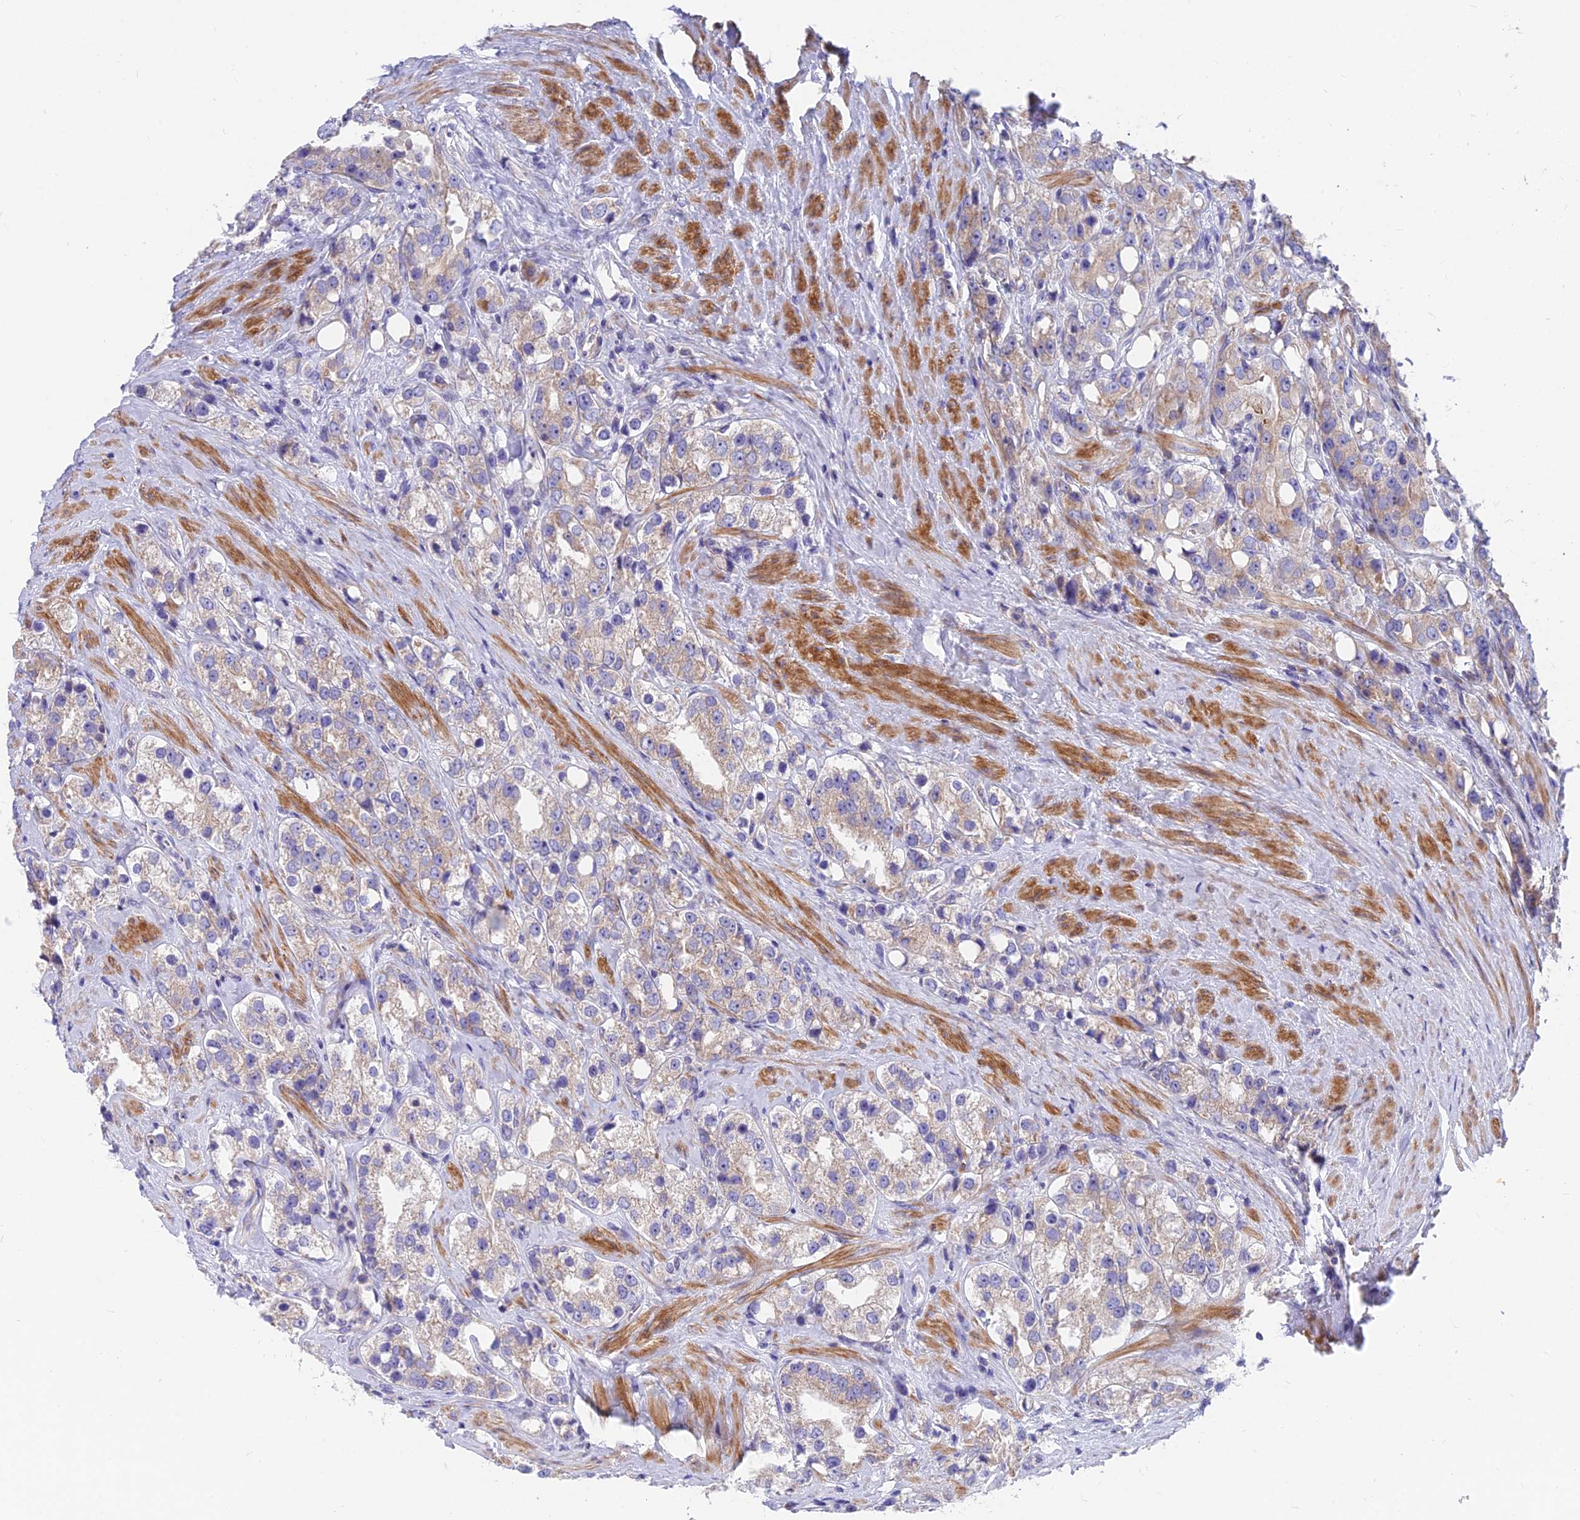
{"staining": {"intensity": "weak", "quantity": "<25%", "location": "cytoplasmic/membranous"}, "tissue": "prostate cancer", "cell_type": "Tumor cells", "image_type": "cancer", "snomed": [{"axis": "morphology", "description": "Adenocarcinoma, NOS"}, {"axis": "topography", "description": "Prostate"}], "caption": "Immunohistochemical staining of prostate adenocarcinoma reveals no significant staining in tumor cells. (Stains: DAB (3,3'-diaminobenzidine) immunohistochemistry (IHC) with hematoxylin counter stain, Microscopy: brightfield microscopy at high magnification).", "gene": "MVB12A", "patient": {"sex": "male", "age": 79}}